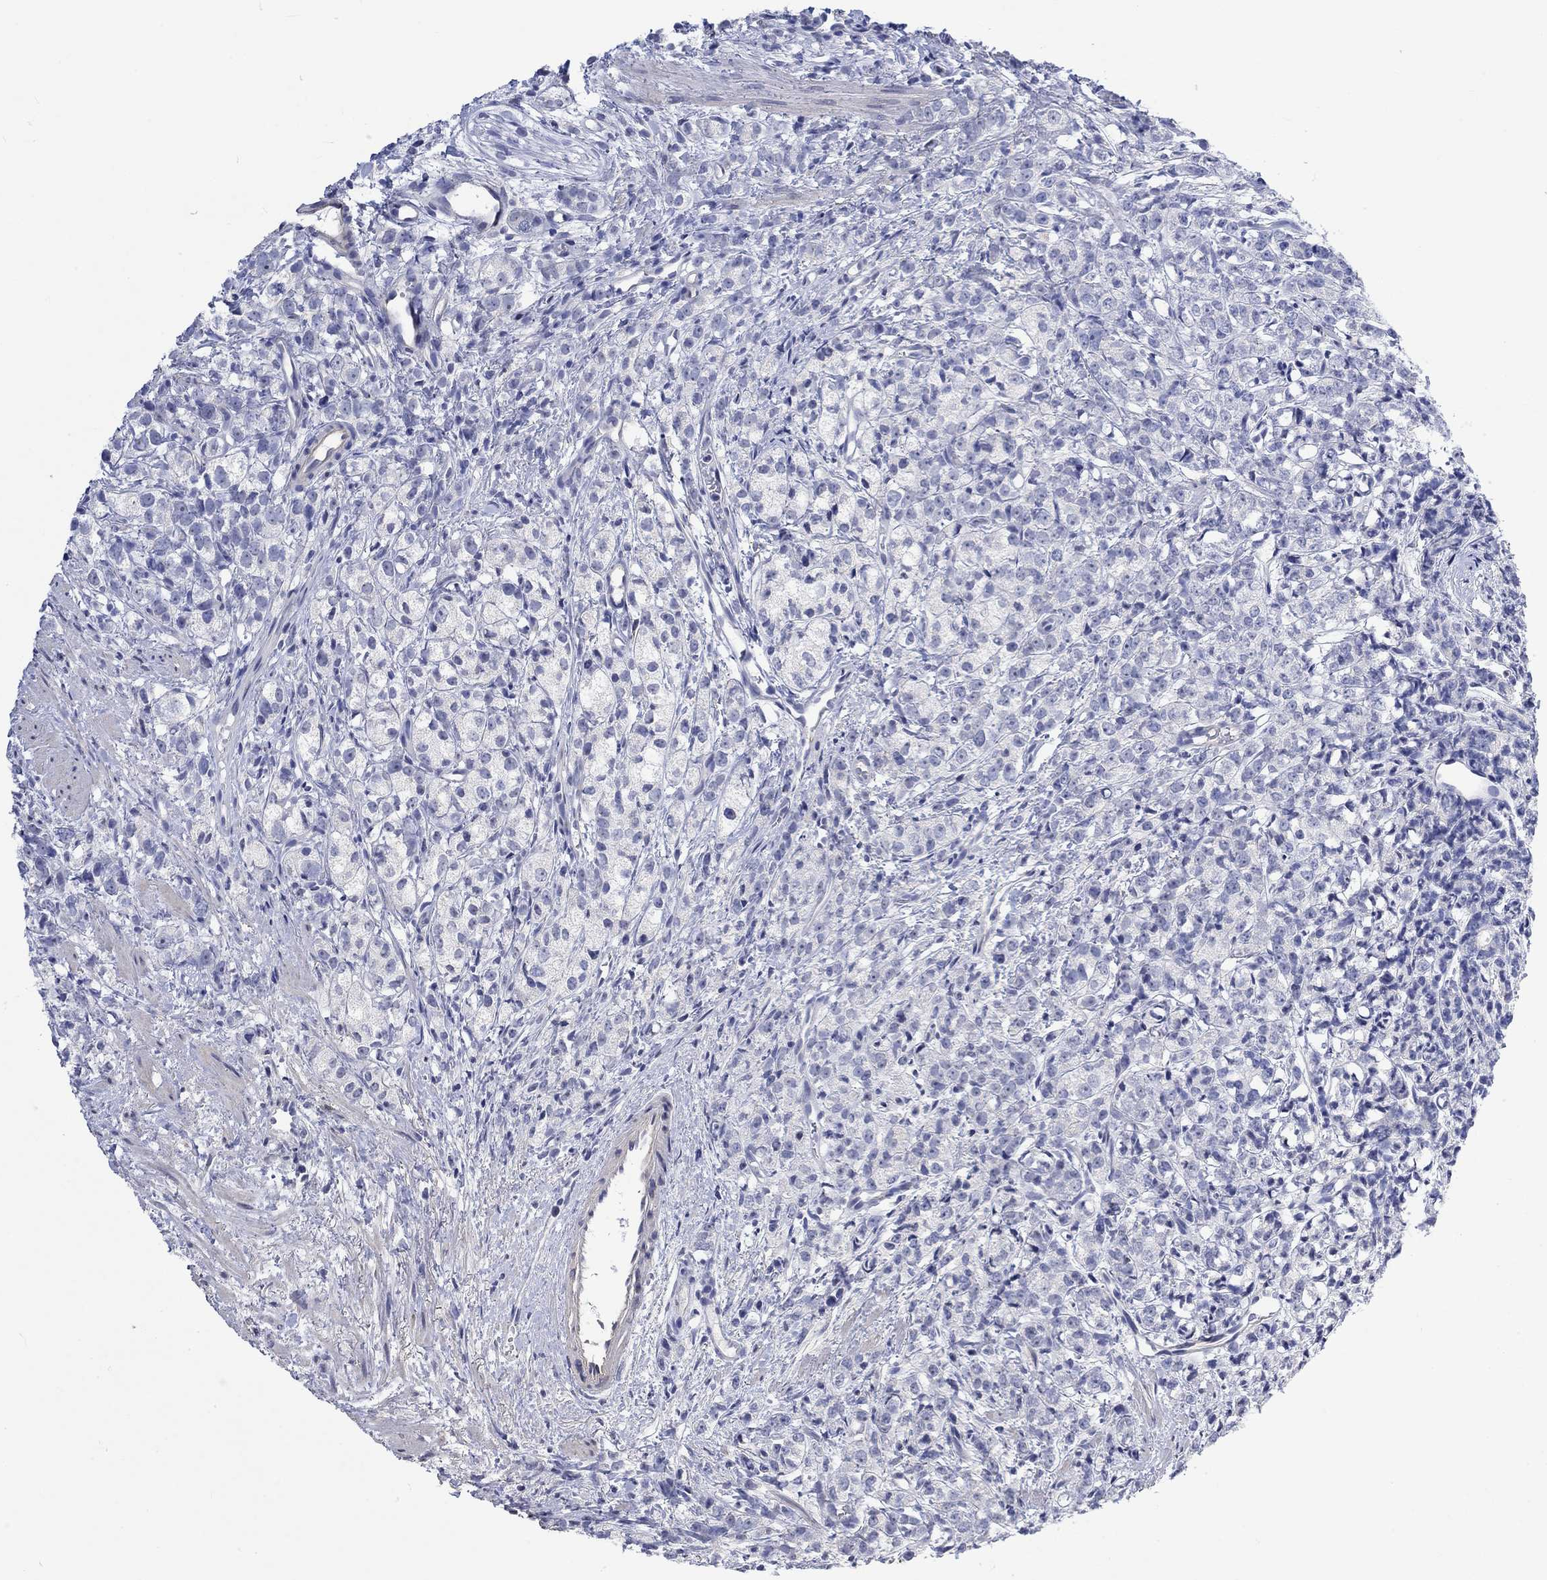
{"staining": {"intensity": "negative", "quantity": "none", "location": "none"}, "tissue": "prostate cancer", "cell_type": "Tumor cells", "image_type": "cancer", "snomed": [{"axis": "morphology", "description": "Adenocarcinoma, High grade"}, {"axis": "topography", "description": "Prostate"}], "caption": "An image of human prostate cancer is negative for staining in tumor cells.", "gene": "AGRP", "patient": {"sex": "male", "age": 53}}